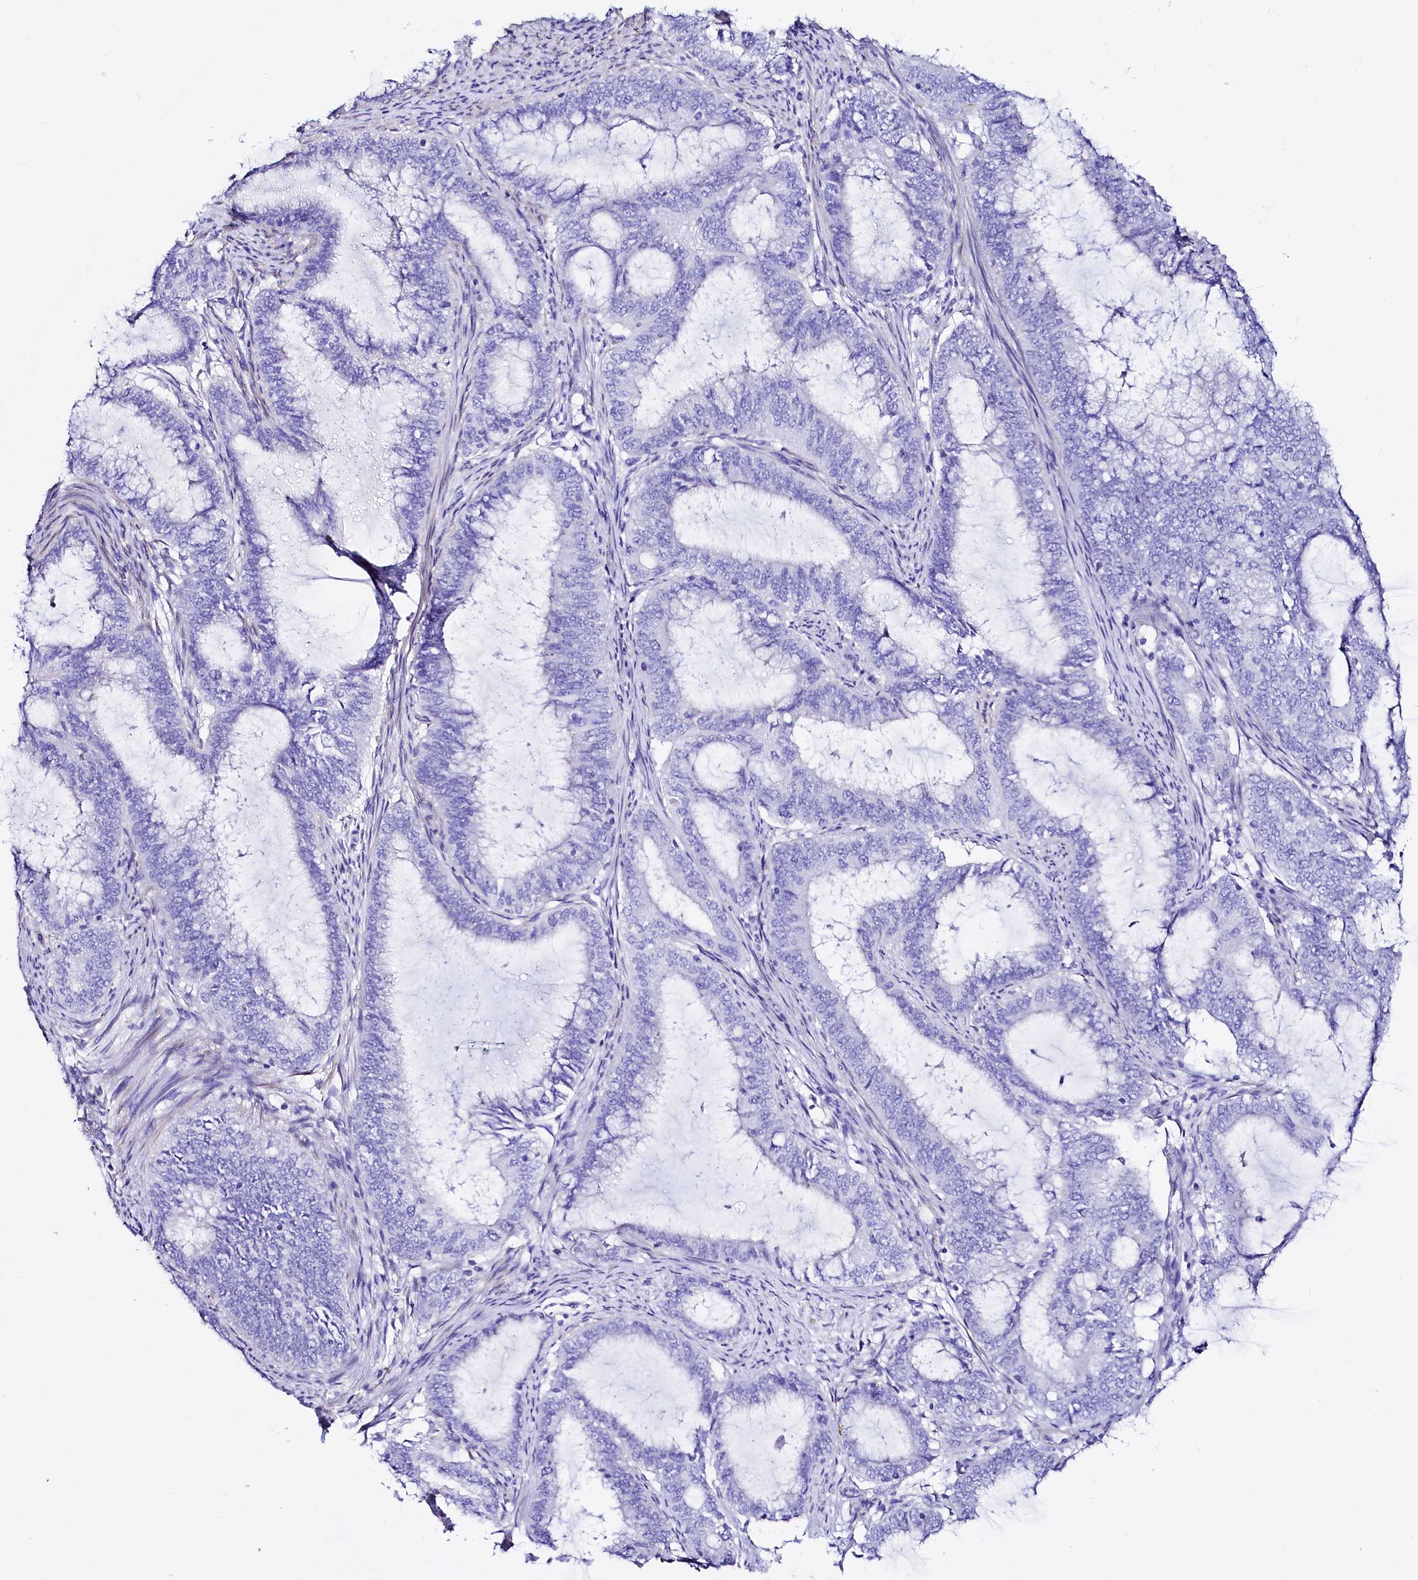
{"staining": {"intensity": "negative", "quantity": "none", "location": "none"}, "tissue": "endometrial cancer", "cell_type": "Tumor cells", "image_type": "cancer", "snomed": [{"axis": "morphology", "description": "Adenocarcinoma, NOS"}, {"axis": "topography", "description": "Endometrium"}], "caption": "Immunohistochemistry of human endometrial cancer (adenocarcinoma) exhibits no staining in tumor cells. The staining was performed using DAB (3,3'-diaminobenzidine) to visualize the protein expression in brown, while the nuclei were stained in blue with hematoxylin (Magnification: 20x).", "gene": "RBP3", "patient": {"sex": "female", "age": 51}}